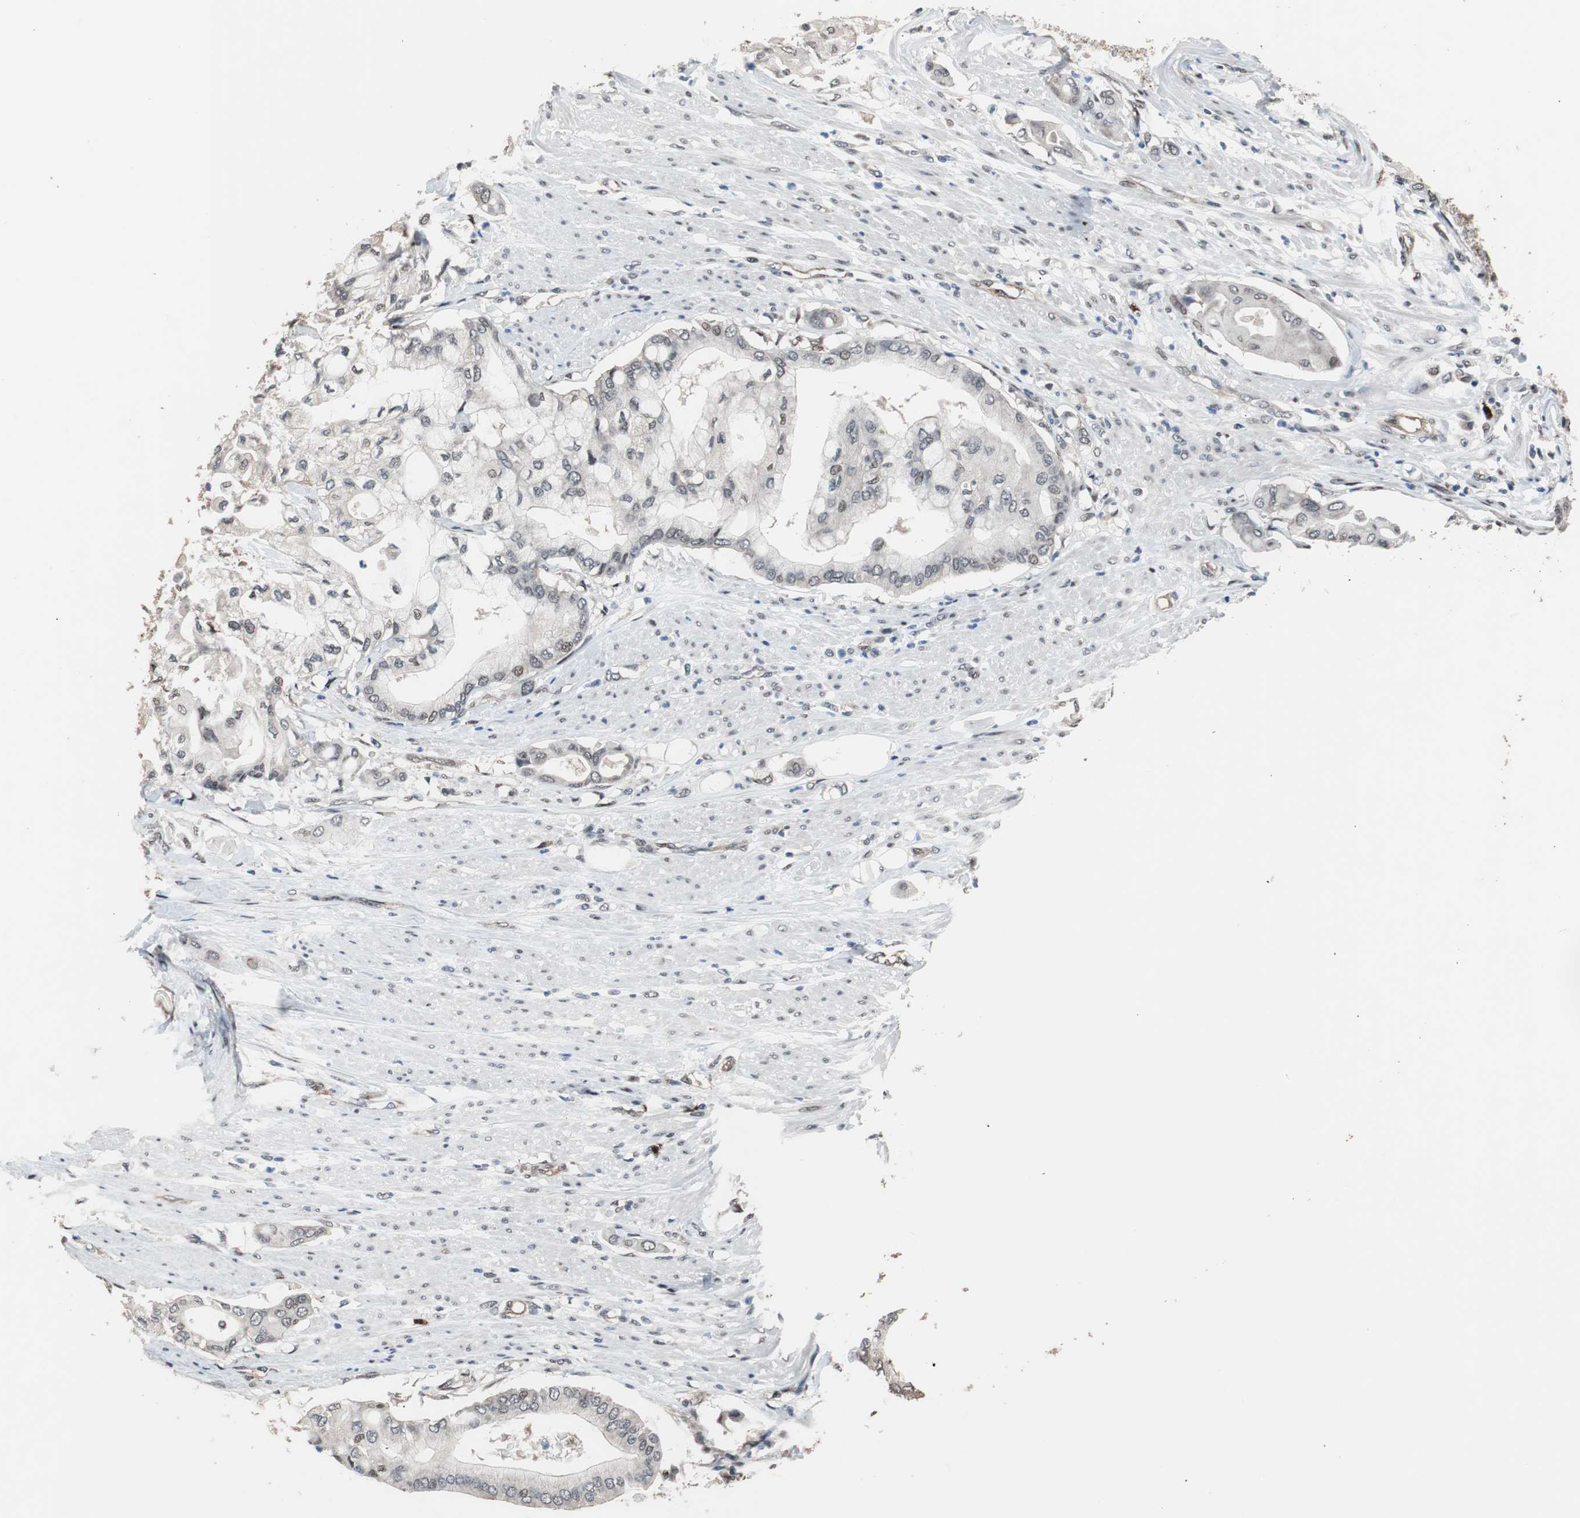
{"staining": {"intensity": "weak", "quantity": "<25%", "location": "nuclear"}, "tissue": "pancreatic cancer", "cell_type": "Tumor cells", "image_type": "cancer", "snomed": [{"axis": "morphology", "description": "Adenocarcinoma, NOS"}, {"axis": "morphology", "description": "Adenocarcinoma, metastatic, NOS"}, {"axis": "topography", "description": "Lymph node"}, {"axis": "topography", "description": "Pancreas"}, {"axis": "topography", "description": "Duodenum"}], "caption": "IHC photomicrograph of human pancreatic cancer stained for a protein (brown), which exhibits no staining in tumor cells.", "gene": "POGZ", "patient": {"sex": "female", "age": 64}}